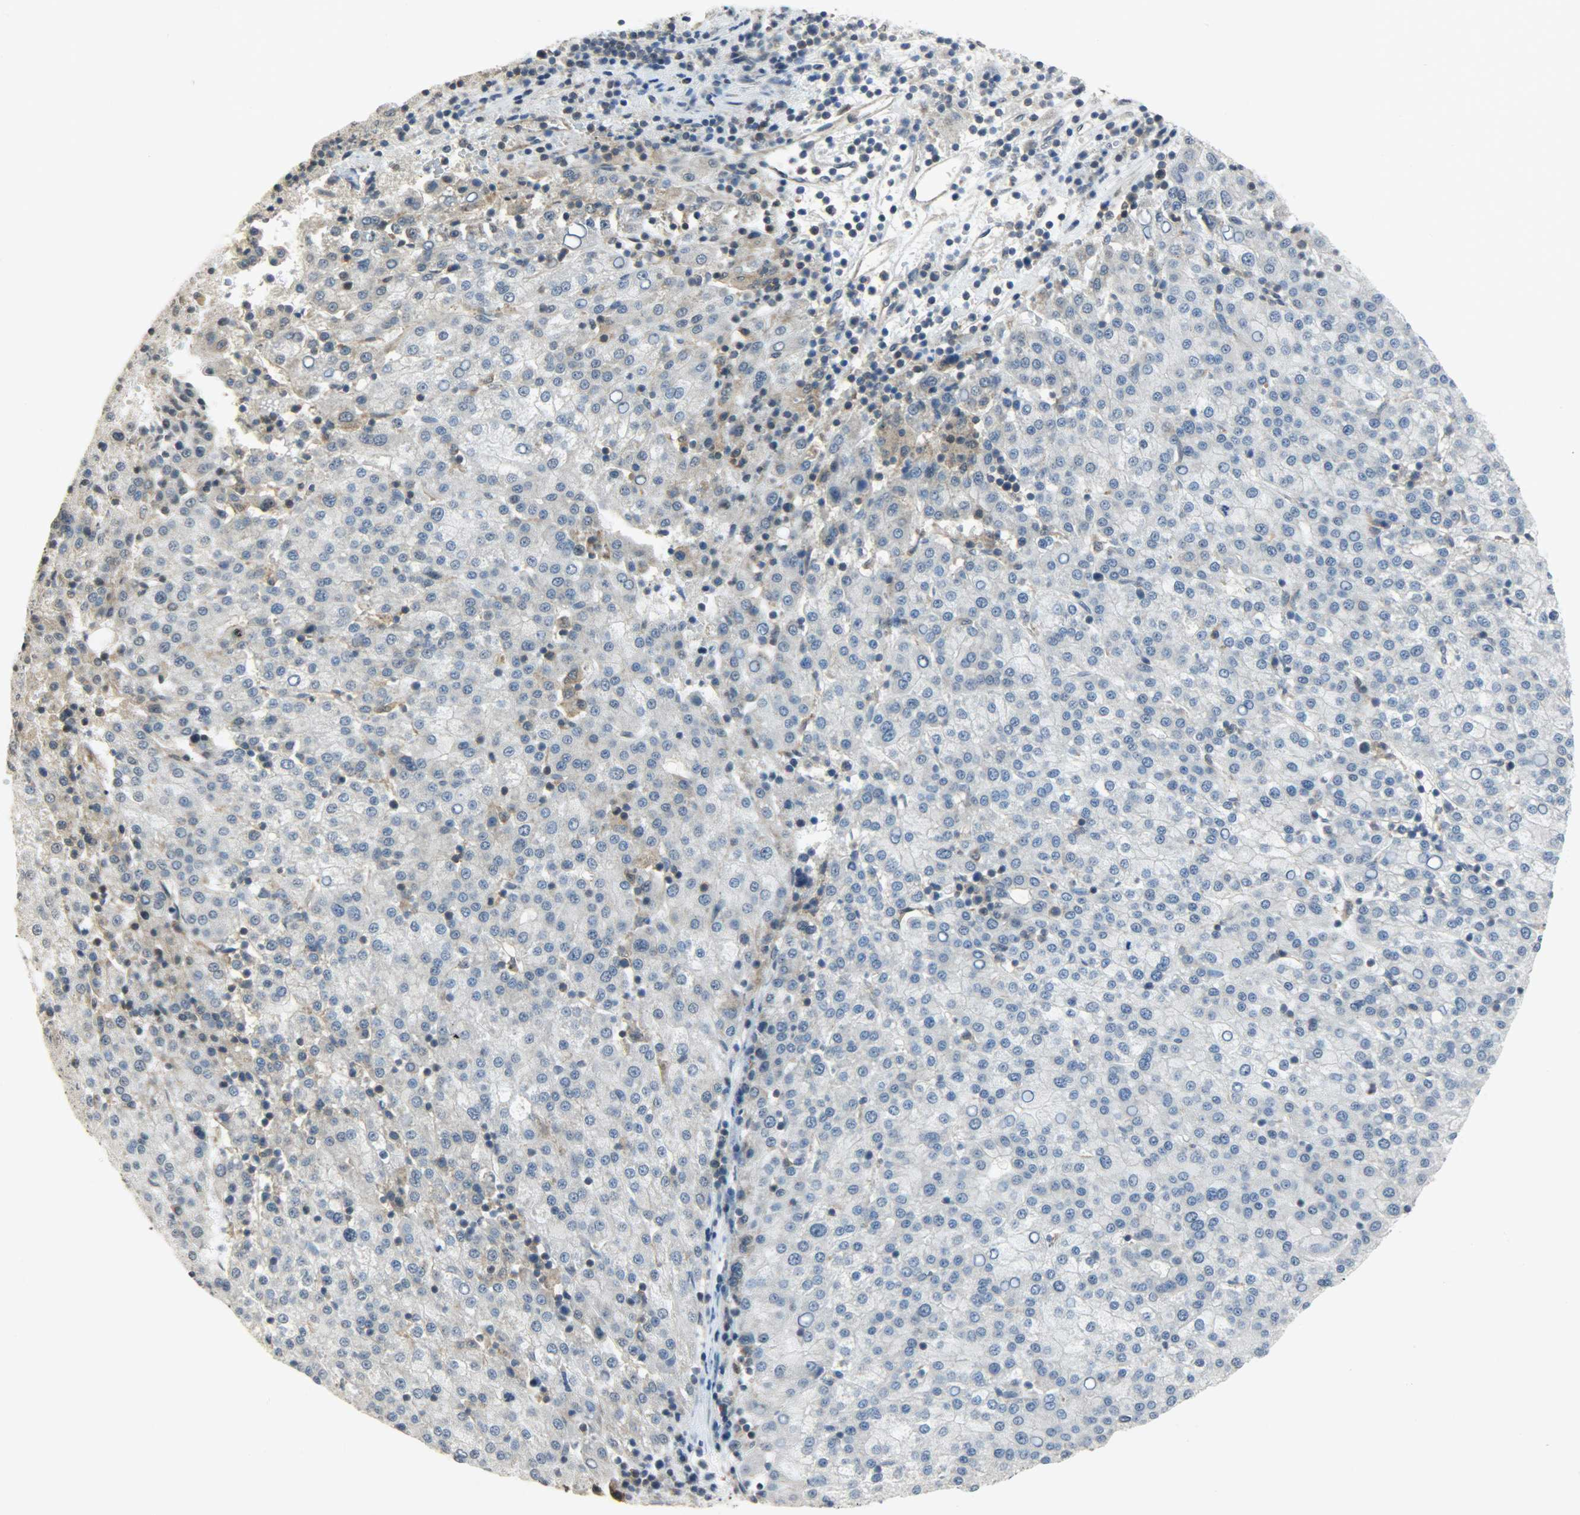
{"staining": {"intensity": "weak", "quantity": "25%-75%", "location": "cytoplasmic/membranous"}, "tissue": "liver cancer", "cell_type": "Tumor cells", "image_type": "cancer", "snomed": [{"axis": "morphology", "description": "Carcinoma, Hepatocellular, NOS"}, {"axis": "topography", "description": "Liver"}], "caption": "Immunohistochemistry (IHC) micrograph of hepatocellular carcinoma (liver) stained for a protein (brown), which exhibits low levels of weak cytoplasmic/membranous positivity in about 25%-75% of tumor cells.", "gene": "TRIM21", "patient": {"sex": "female", "age": 58}}